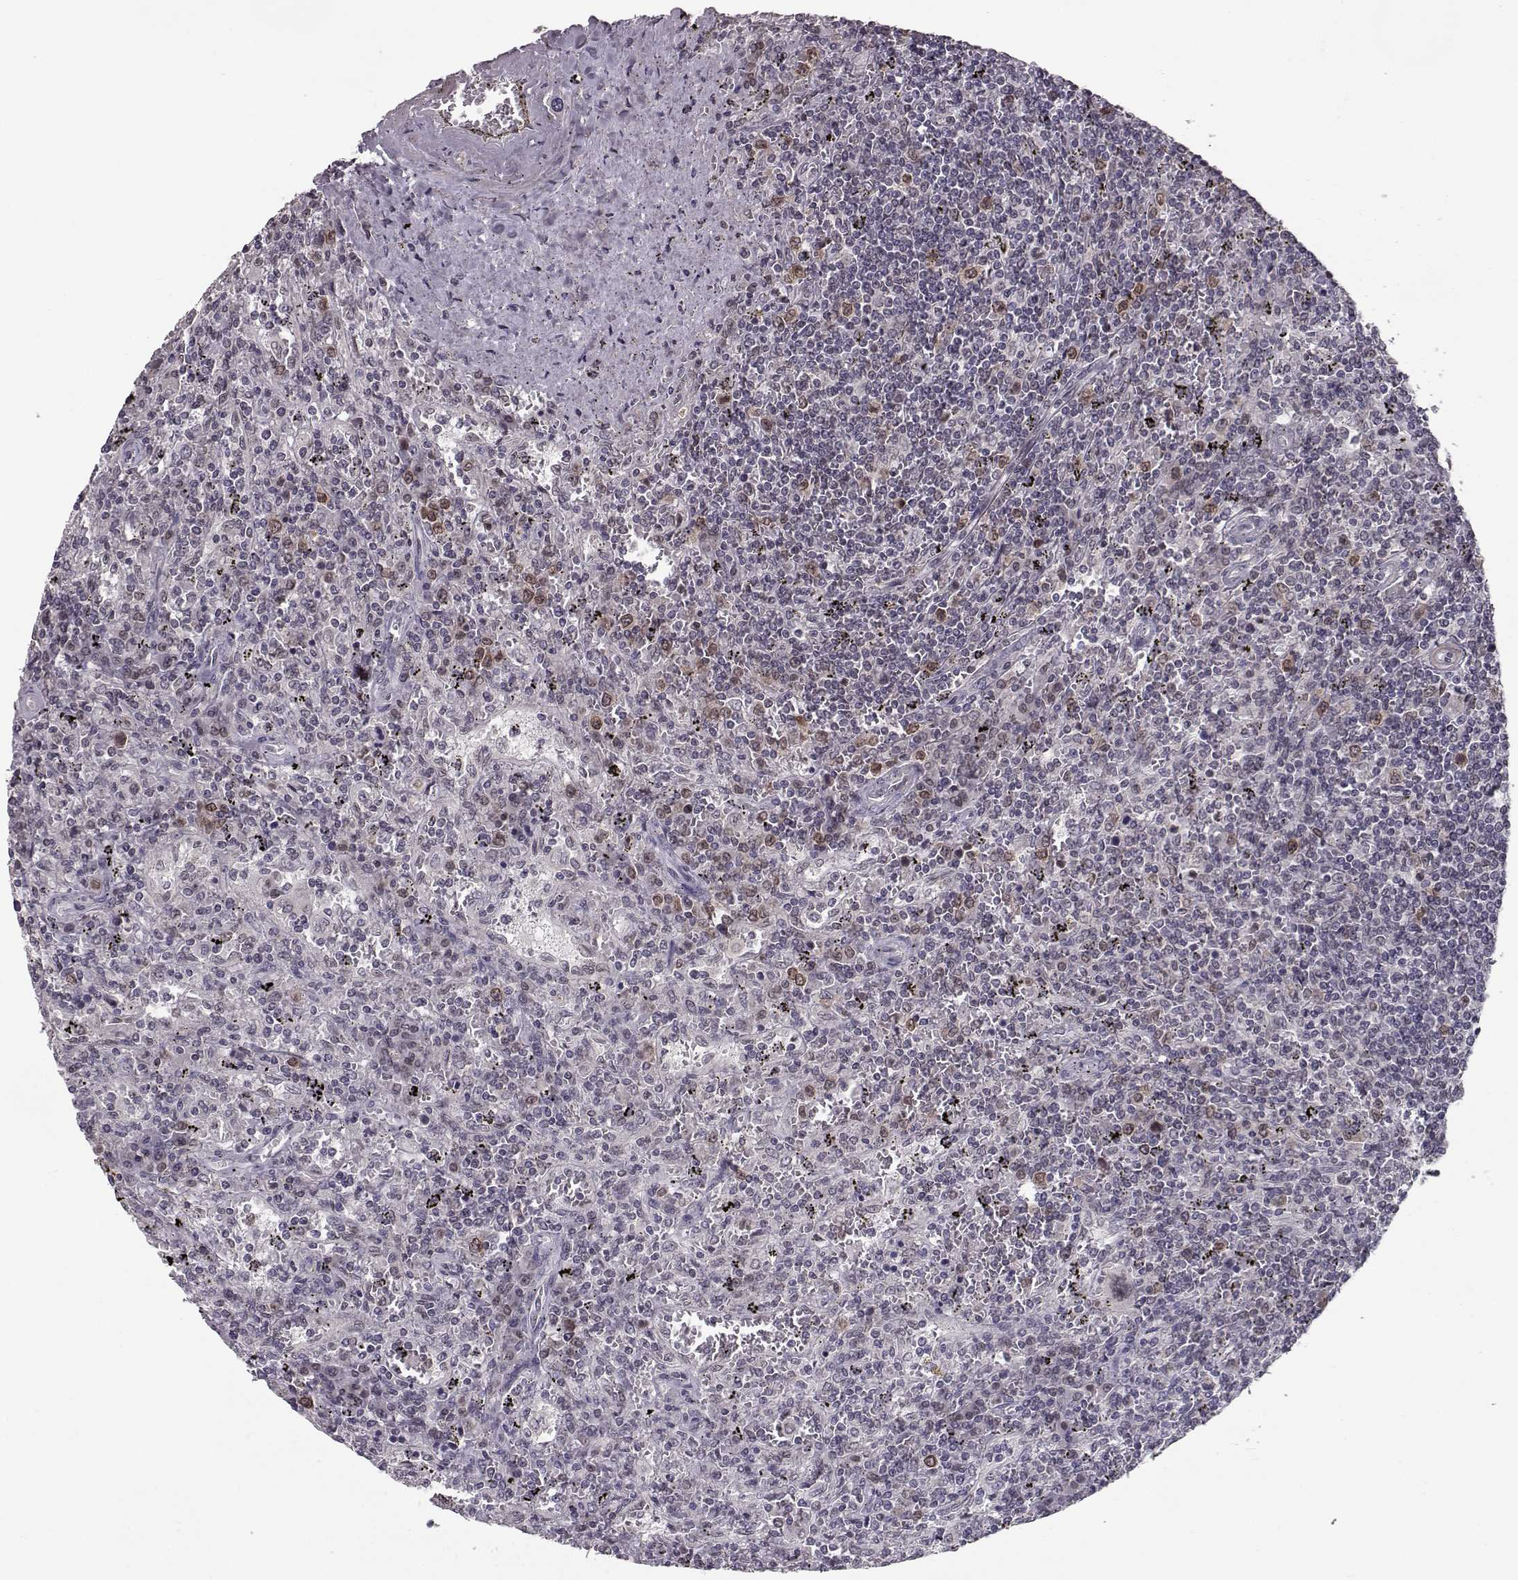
{"staining": {"intensity": "negative", "quantity": "none", "location": "none"}, "tissue": "lymphoma", "cell_type": "Tumor cells", "image_type": "cancer", "snomed": [{"axis": "morphology", "description": "Malignant lymphoma, non-Hodgkin's type, Low grade"}, {"axis": "topography", "description": "Spleen"}], "caption": "High power microscopy micrograph of an IHC image of lymphoma, revealing no significant staining in tumor cells. The staining was performed using DAB to visualize the protein expression in brown, while the nuclei were stained in blue with hematoxylin (Magnification: 20x).", "gene": "NUP37", "patient": {"sex": "male", "age": 62}}